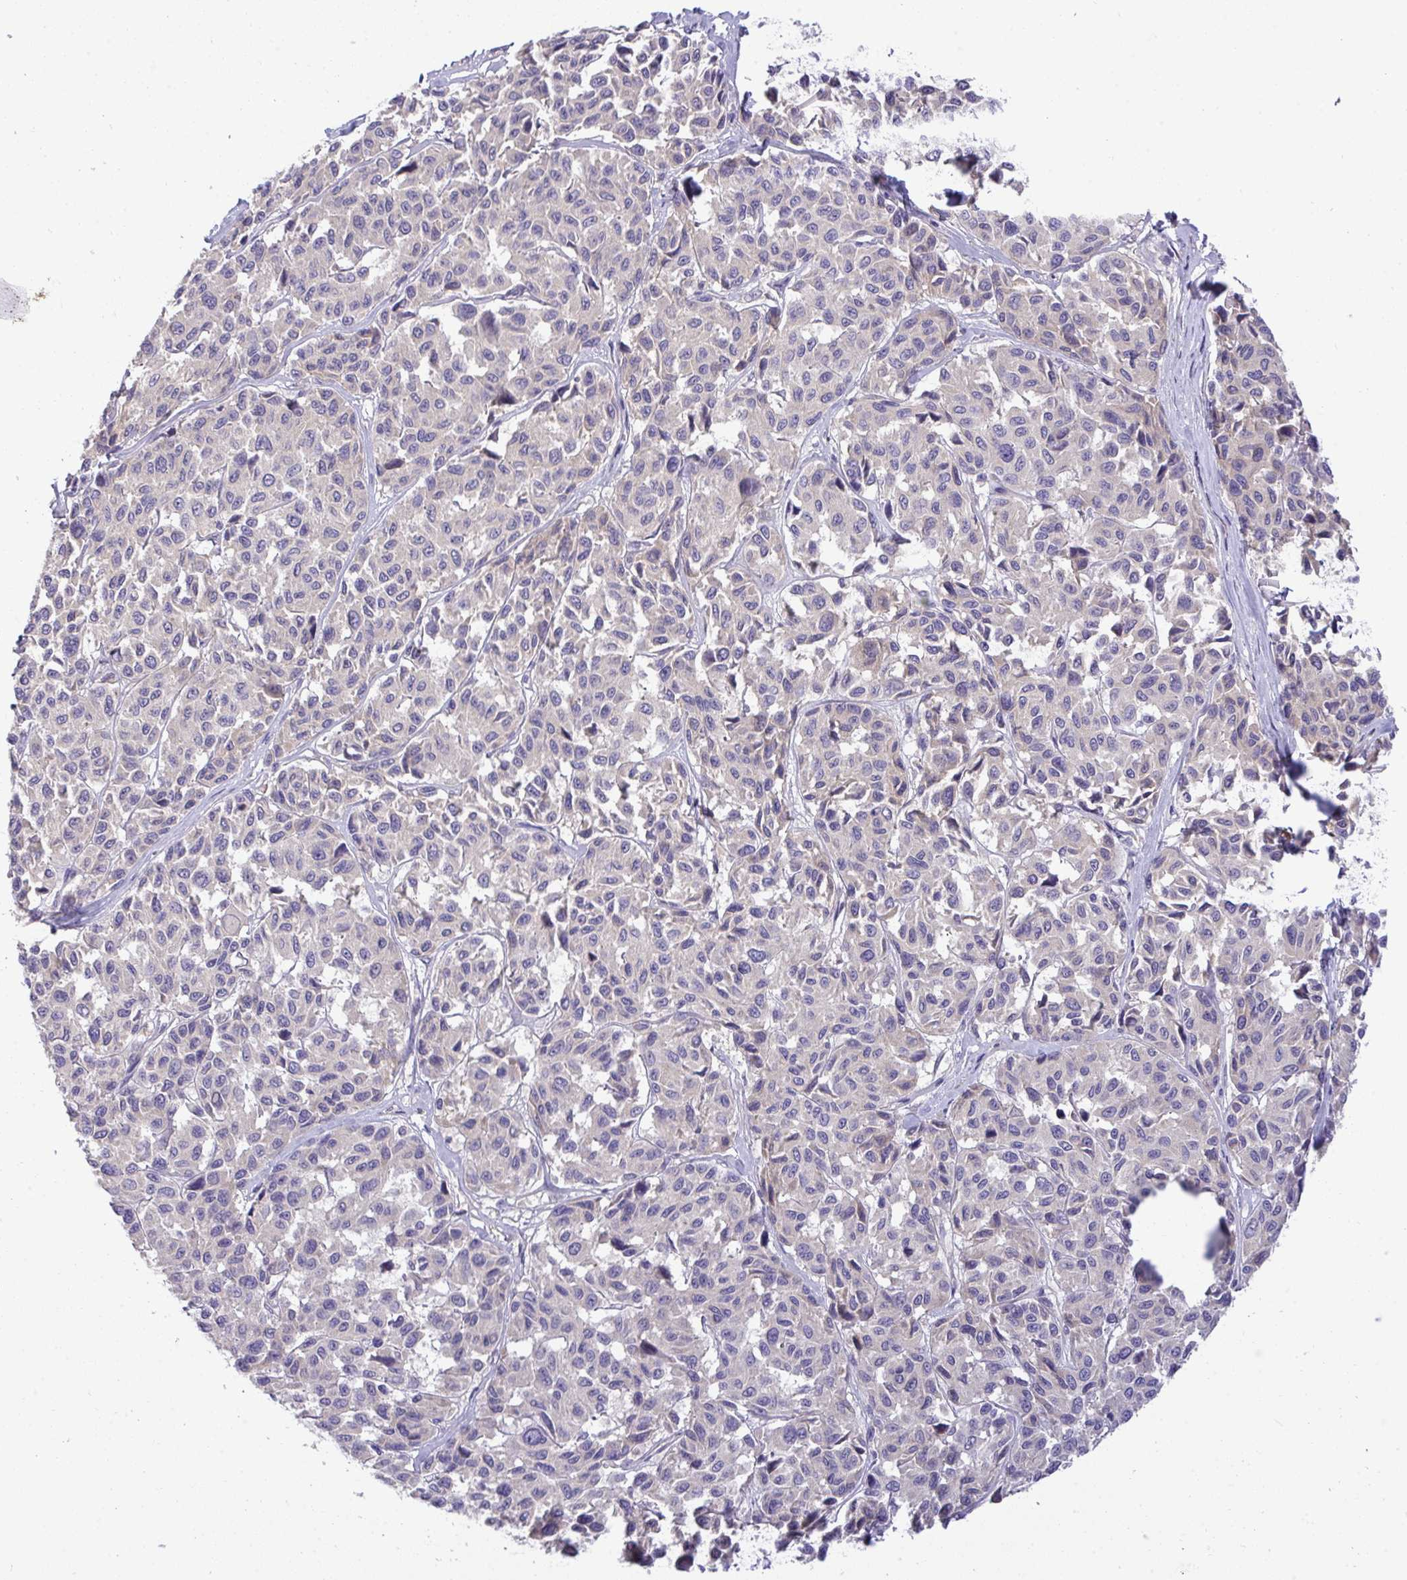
{"staining": {"intensity": "weak", "quantity": "<25%", "location": "cytoplasmic/membranous"}, "tissue": "melanoma", "cell_type": "Tumor cells", "image_type": "cancer", "snomed": [{"axis": "morphology", "description": "Malignant melanoma, NOS"}, {"axis": "topography", "description": "Skin"}], "caption": "An IHC image of melanoma is shown. There is no staining in tumor cells of melanoma.", "gene": "ZNF581", "patient": {"sex": "female", "age": 66}}